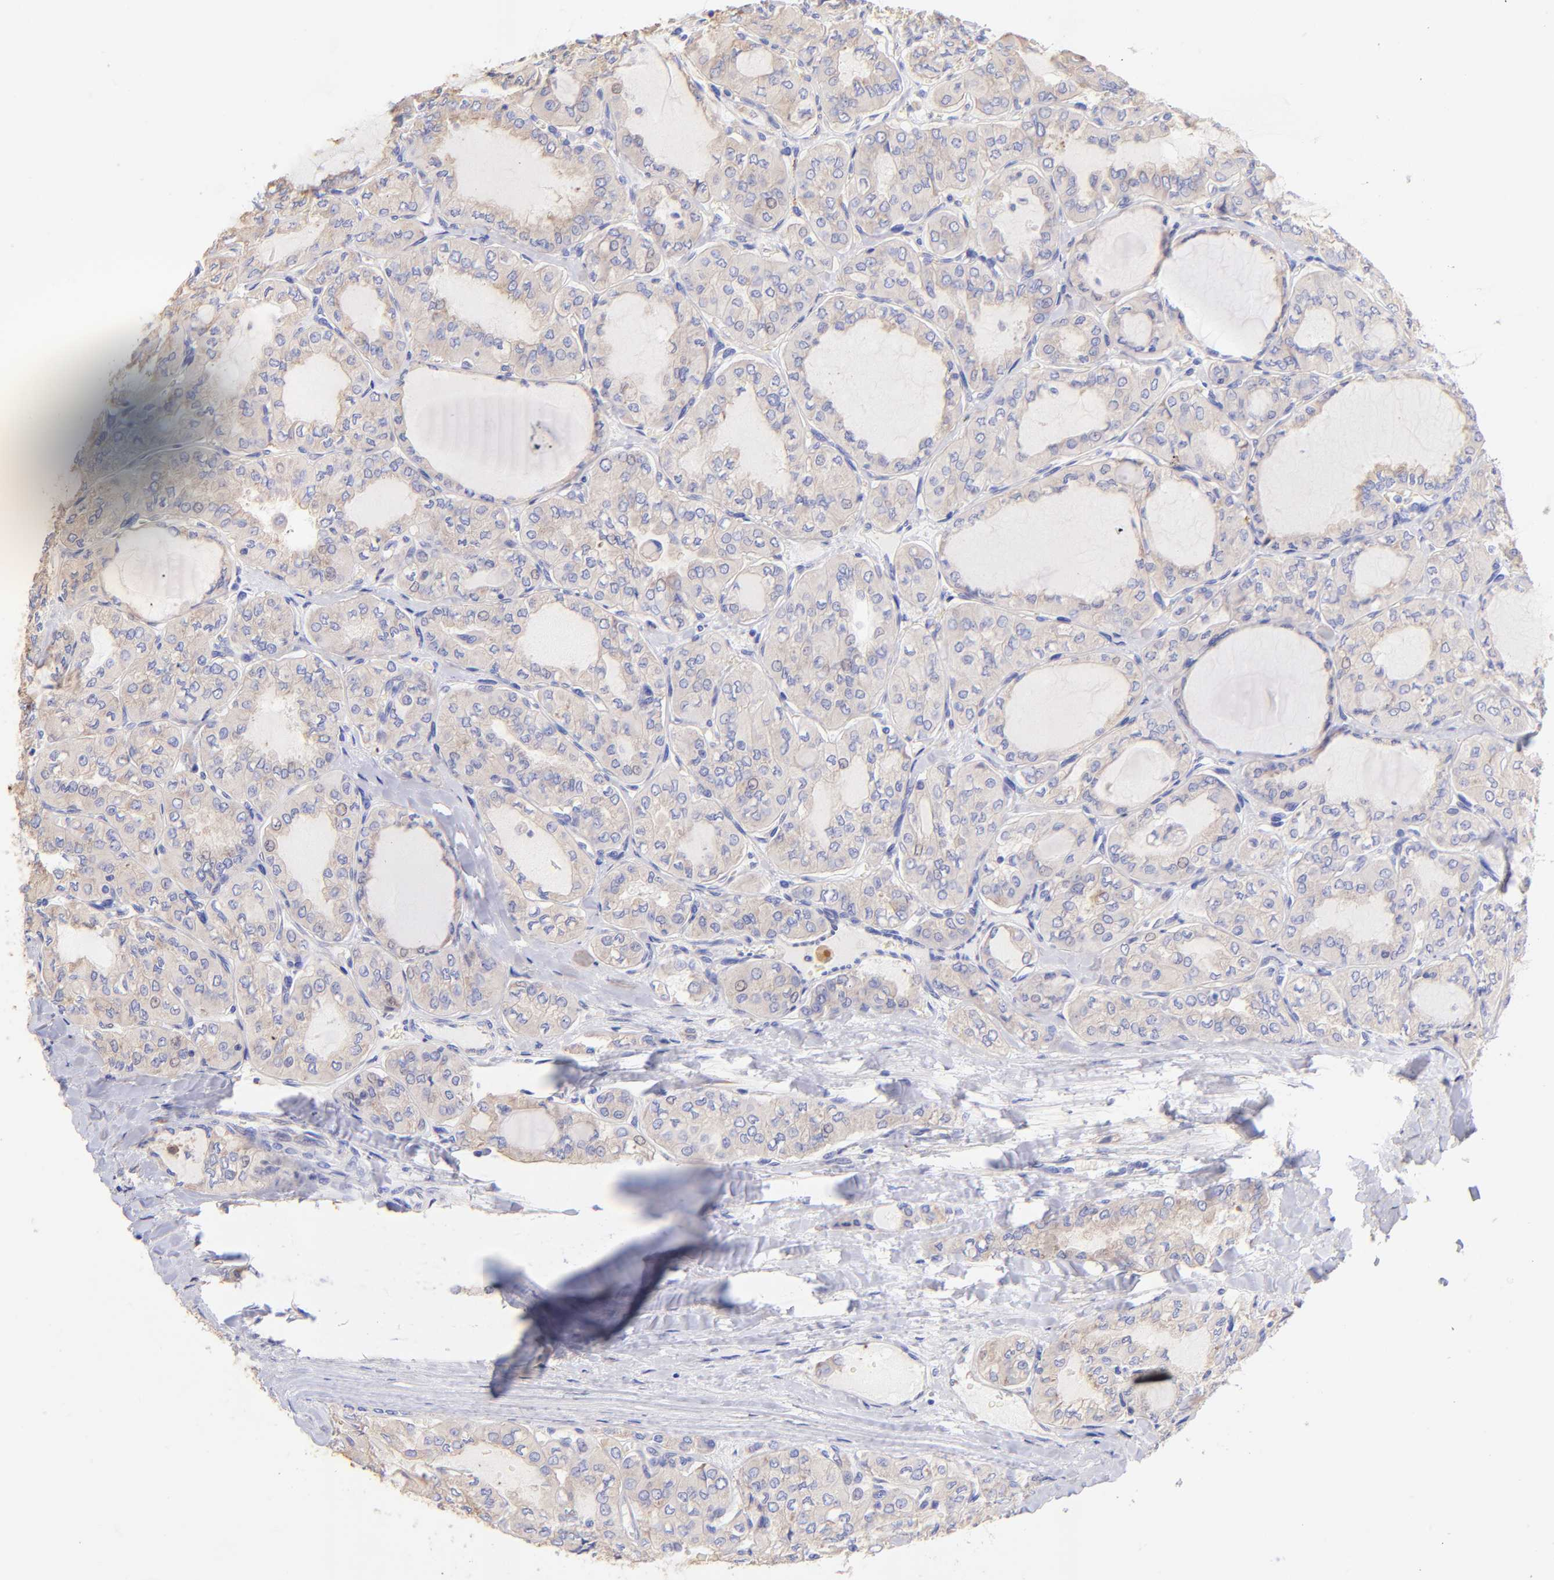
{"staining": {"intensity": "weak", "quantity": ">75%", "location": "cytoplasmic/membranous"}, "tissue": "thyroid cancer", "cell_type": "Tumor cells", "image_type": "cancer", "snomed": [{"axis": "morphology", "description": "Papillary adenocarcinoma, NOS"}, {"axis": "topography", "description": "Thyroid gland"}], "caption": "IHC micrograph of neoplastic tissue: human thyroid papillary adenocarcinoma stained using IHC displays low levels of weak protein expression localized specifically in the cytoplasmic/membranous of tumor cells, appearing as a cytoplasmic/membranous brown color.", "gene": "RPL30", "patient": {"sex": "male", "age": 20}}